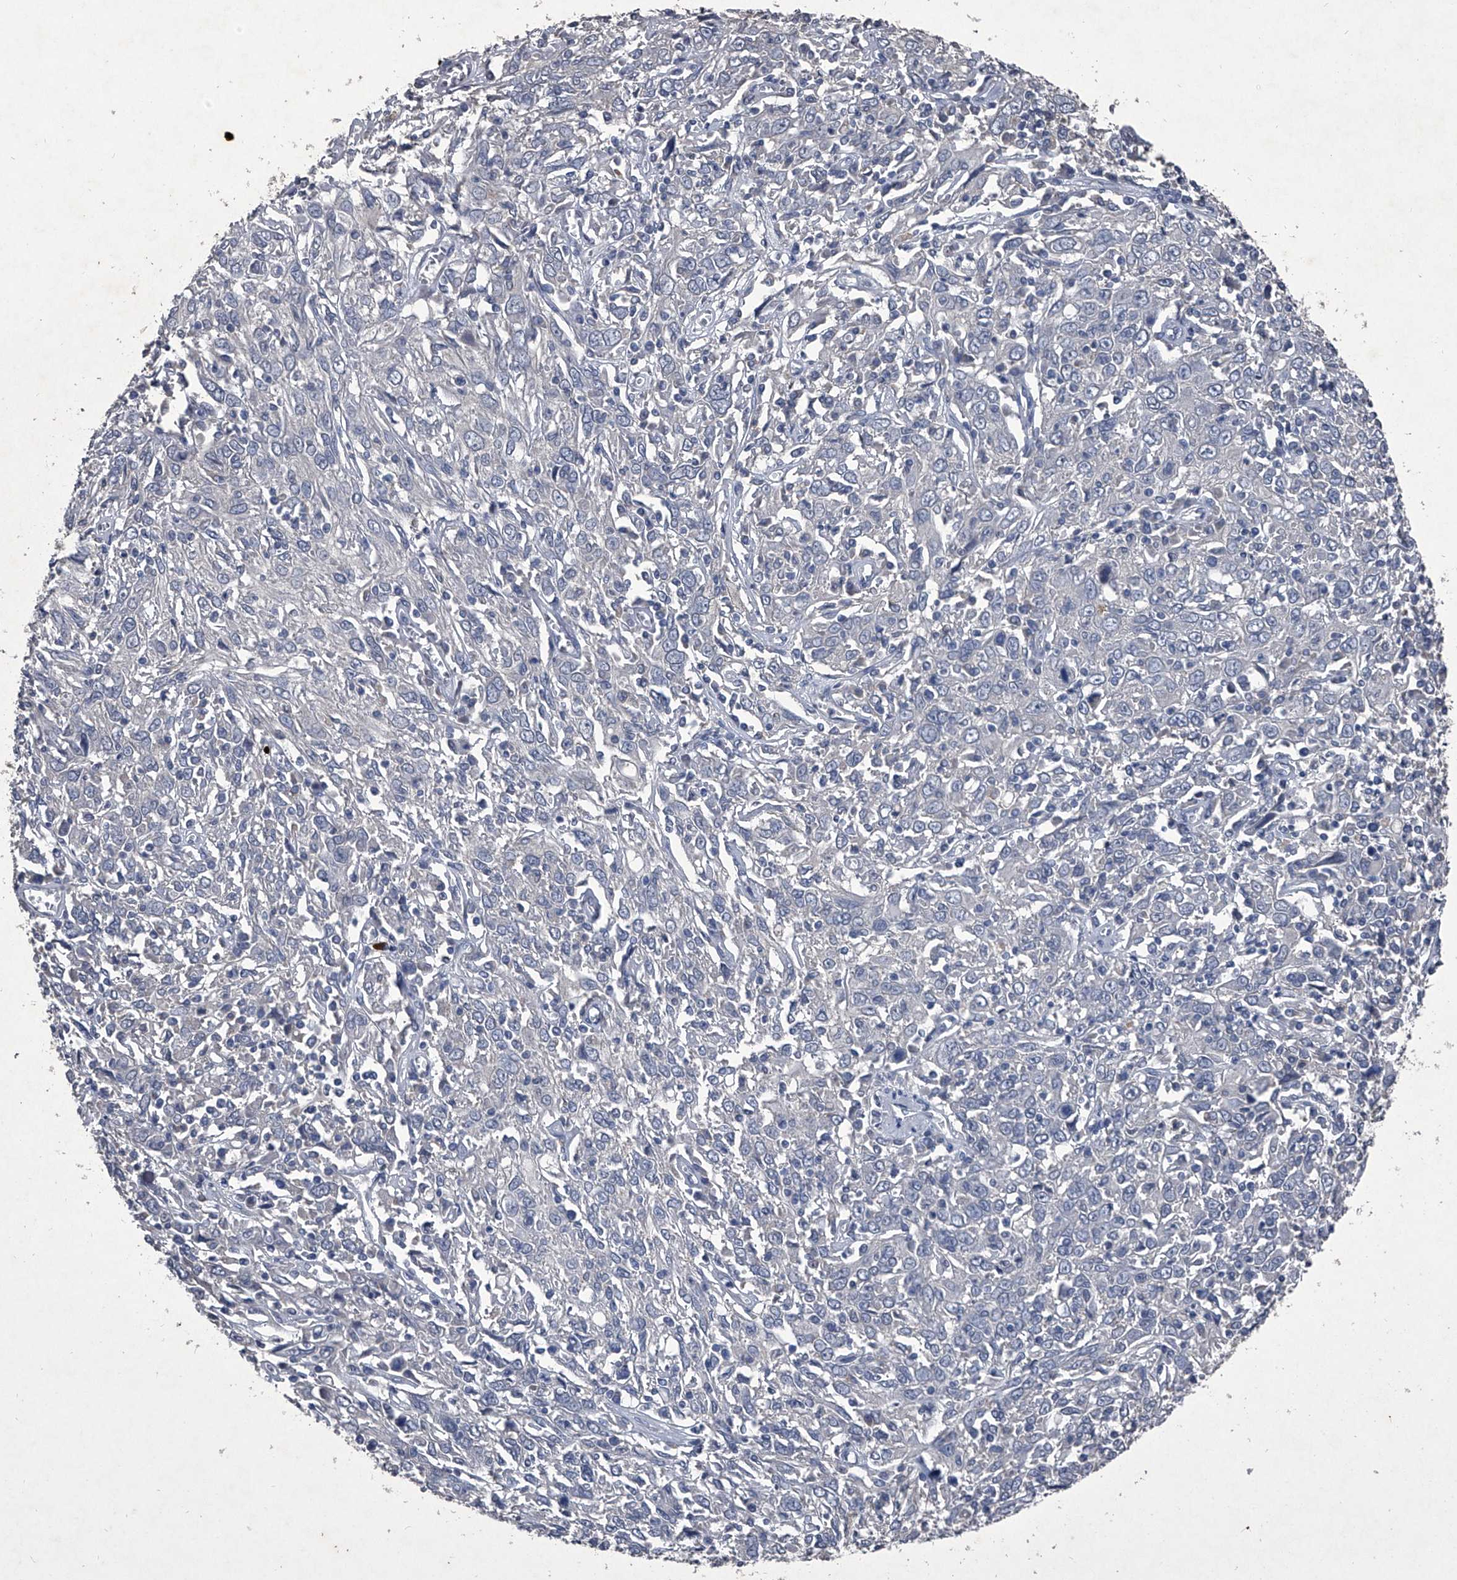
{"staining": {"intensity": "negative", "quantity": "none", "location": "none"}, "tissue": "cervical cancer", "cell_type": "Tumor cells", "image_type": "cancer", "snomed": [{"axis": "morphology", "description": "Squamous cell carcinoma, NOS"}, {"axis": "topography", "description": "Cervix"}], "caption": "This is an immunohistochemistry image of human cervical squamous cell carcinoma. There is no expression in tumor cells.", "gene": "MAPKAP1", "patient": {"sex": "female", "age": 46}}